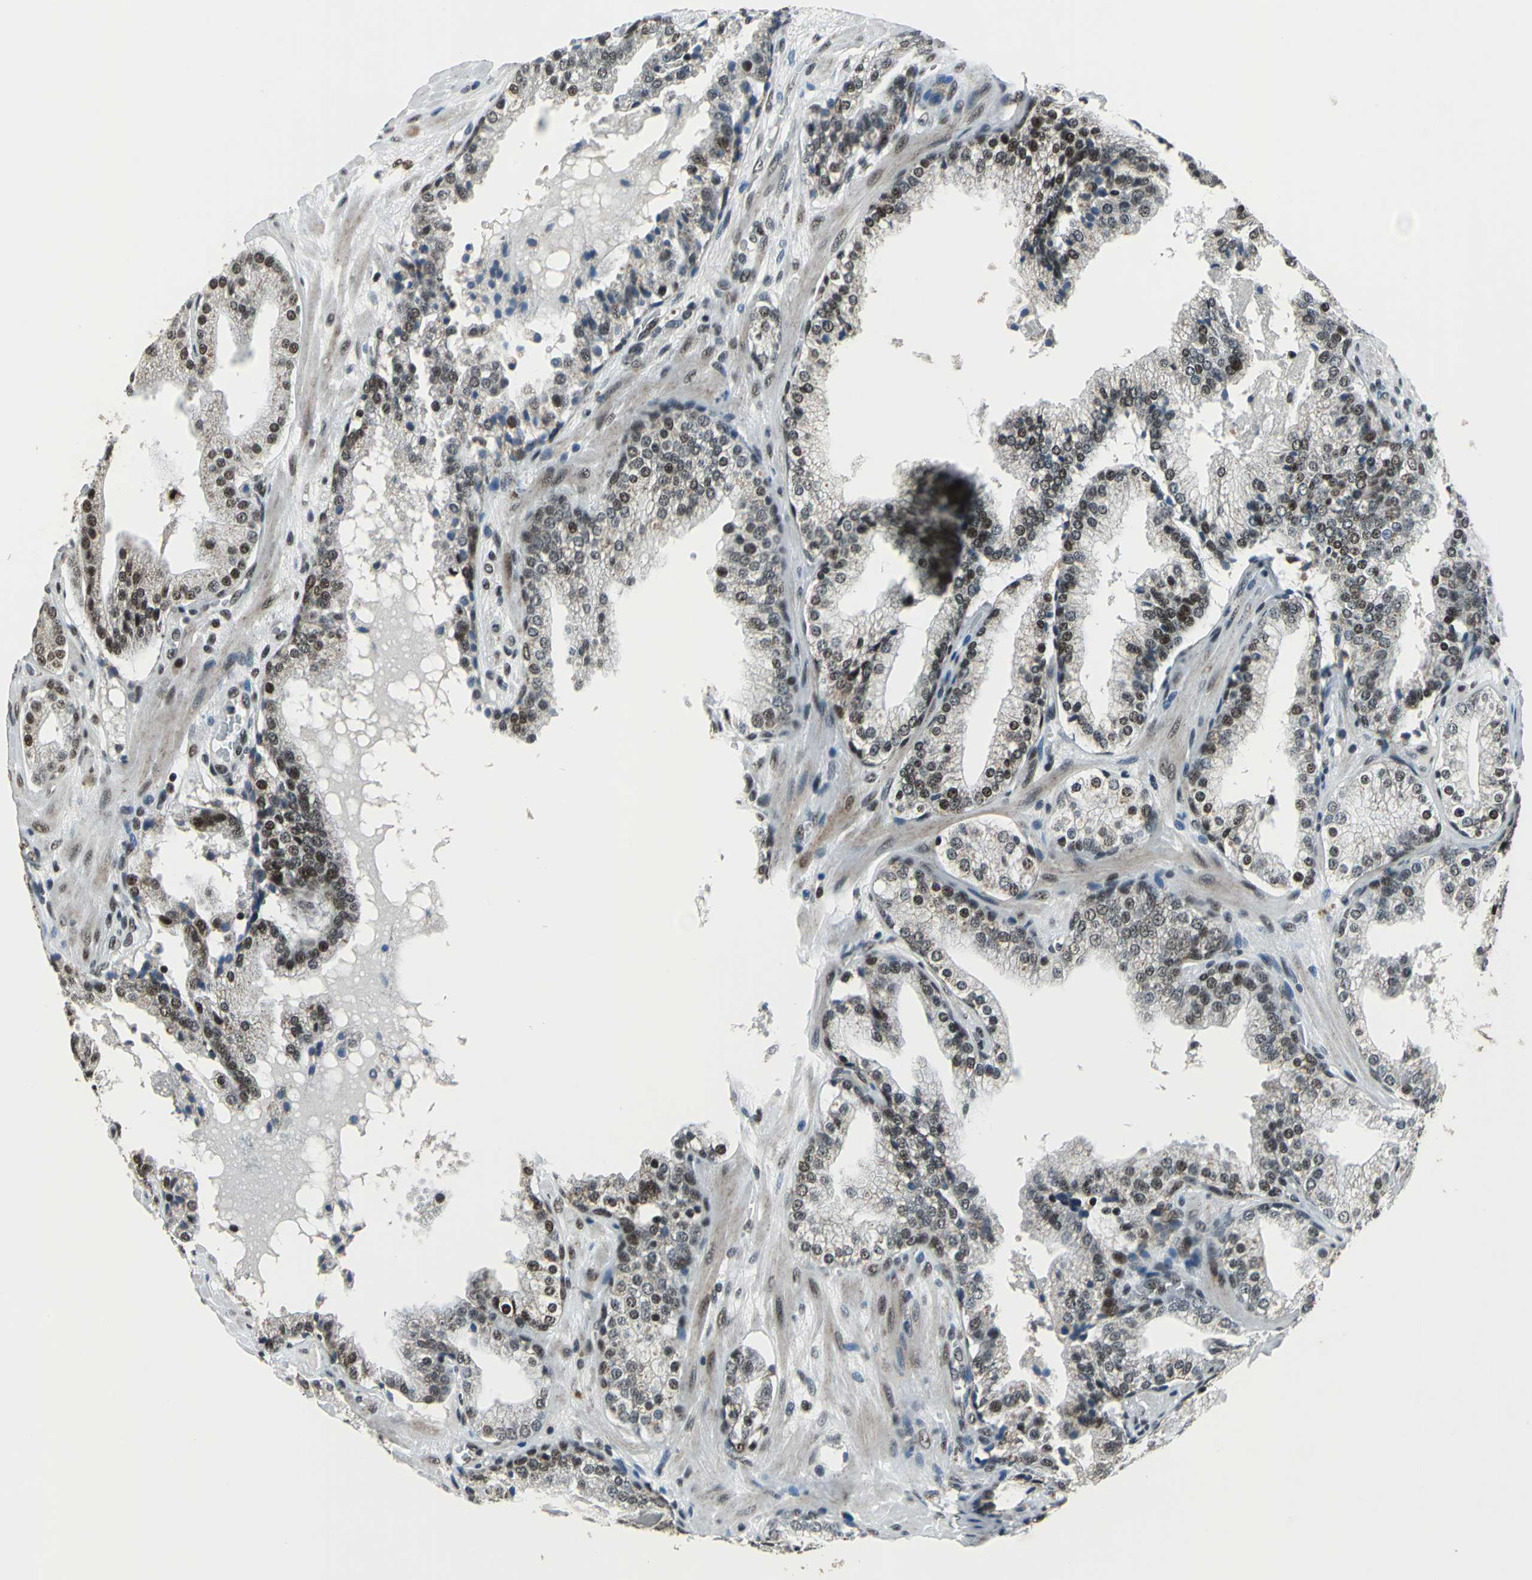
{"staining": {"intensity": "moderate", "quantity": "25%-75%", "location": "nuclear"}, "tissue": "prostate cancer", "cell_type": "Tumor cells", "image_type": "cancer", "snomed": [{"axis": "morphology", "description": "Adenocarcinoma, High grade"}, {"axis": "topography", "description": "Prostate"}], "caption": "Moderate nuclear positivity is present in approximately 25%-75% of tumor cells in prostate adenocarcinoma (high-grade).", "gene": "BCLAF1", "patient": {"sex": "male", "age": 68}}